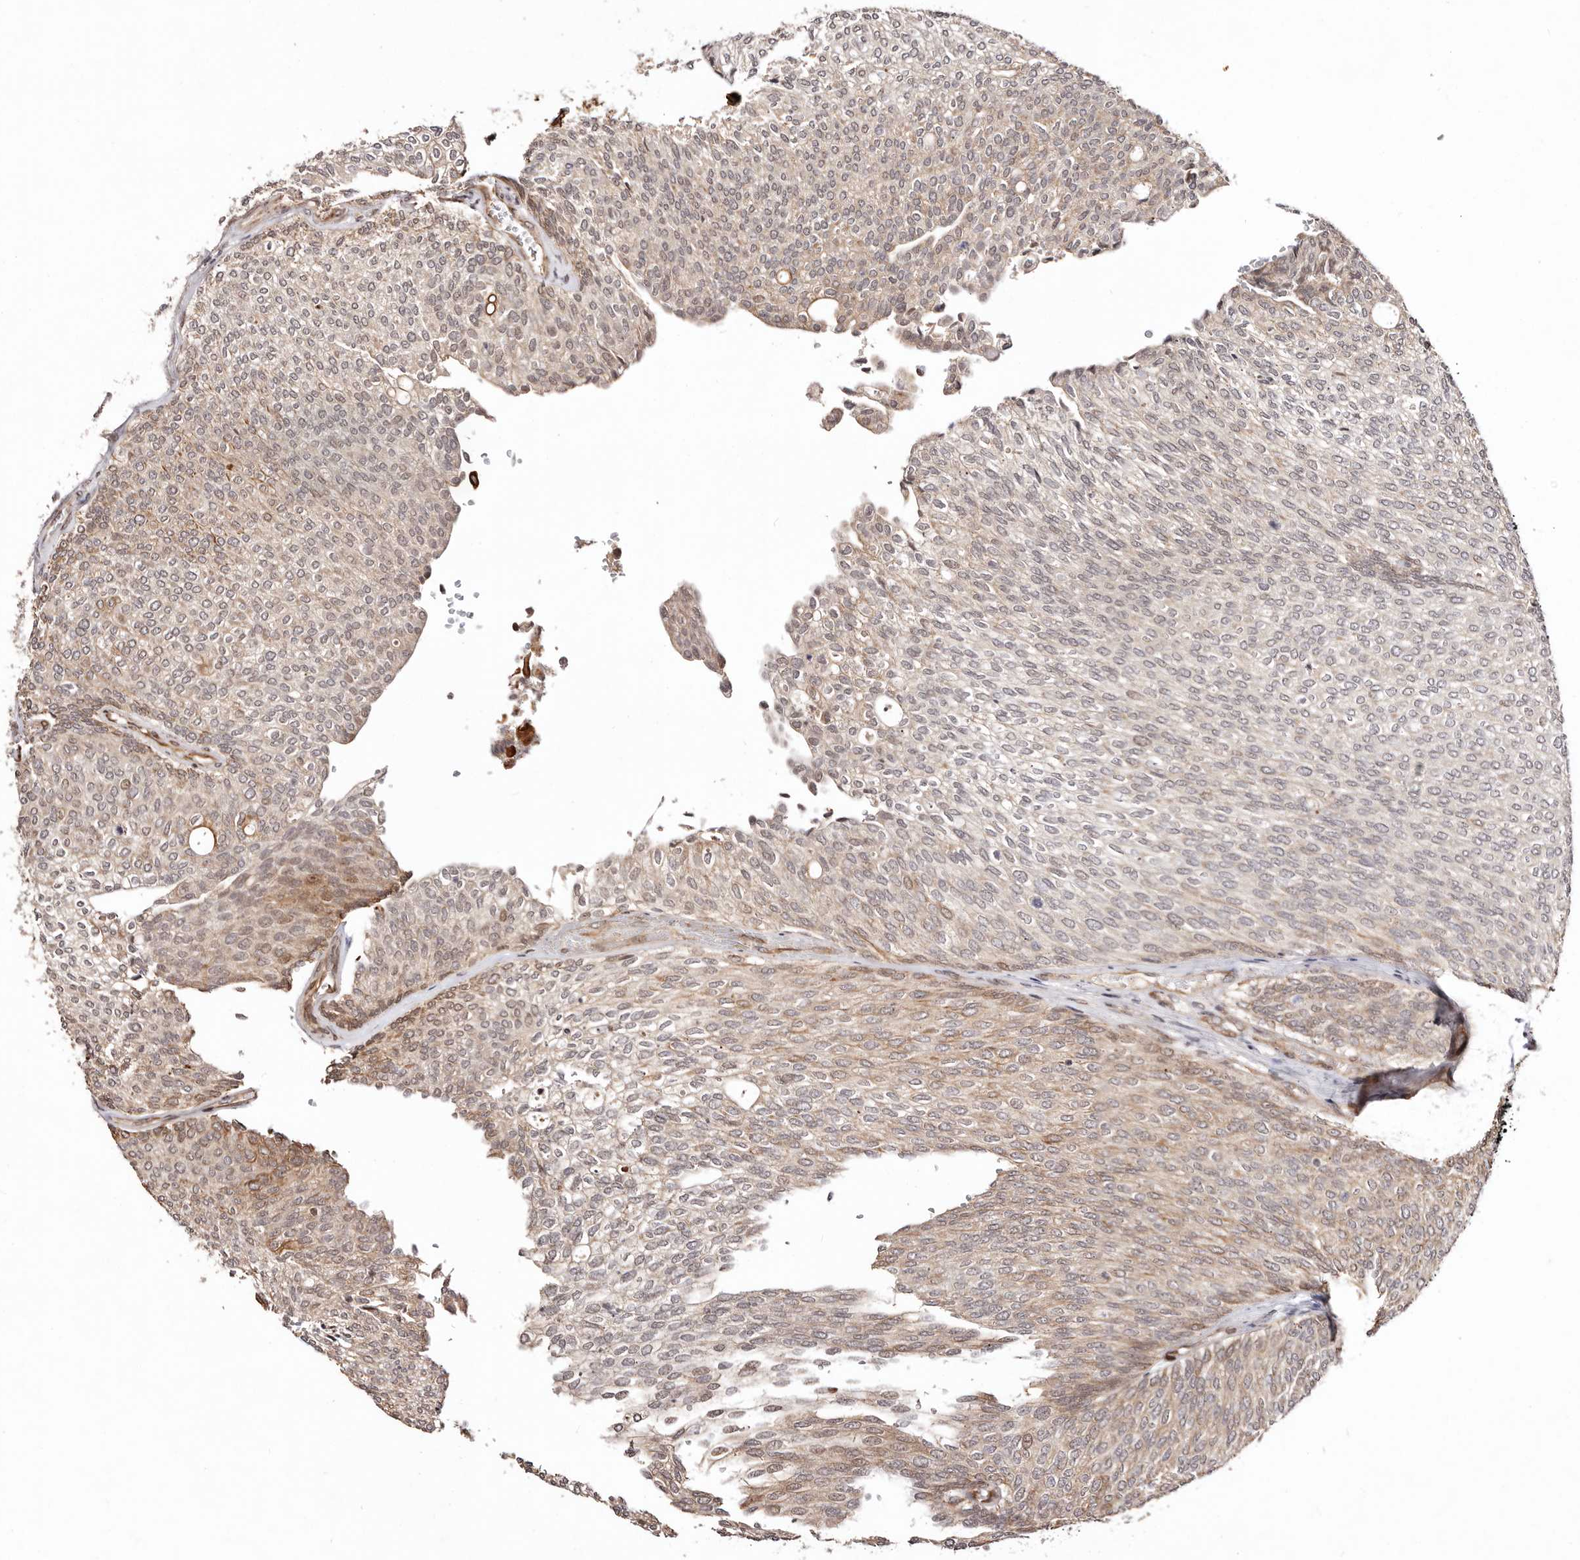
{"staining": {"intensity": "moderate", "quantity": "<25%", "location": "cytoplasmic/membranous"}, "tissue": "urothelial cancer", "cell_type": "Tumor cells", "image_type": "cancer", "snomed": [{"axis": "morphology", "description": "Urothelial carcinoma, Low grade"}, {"axis": "topography", "description": "Urinary bladder"}], "caption": "A brown stain highlights moderate cytoplasmic/membranous expression of a protein in human urothelial cancer tumor cells.", "gene": "HIVEP3", "patient": {"sex": "female", "age": 79}}